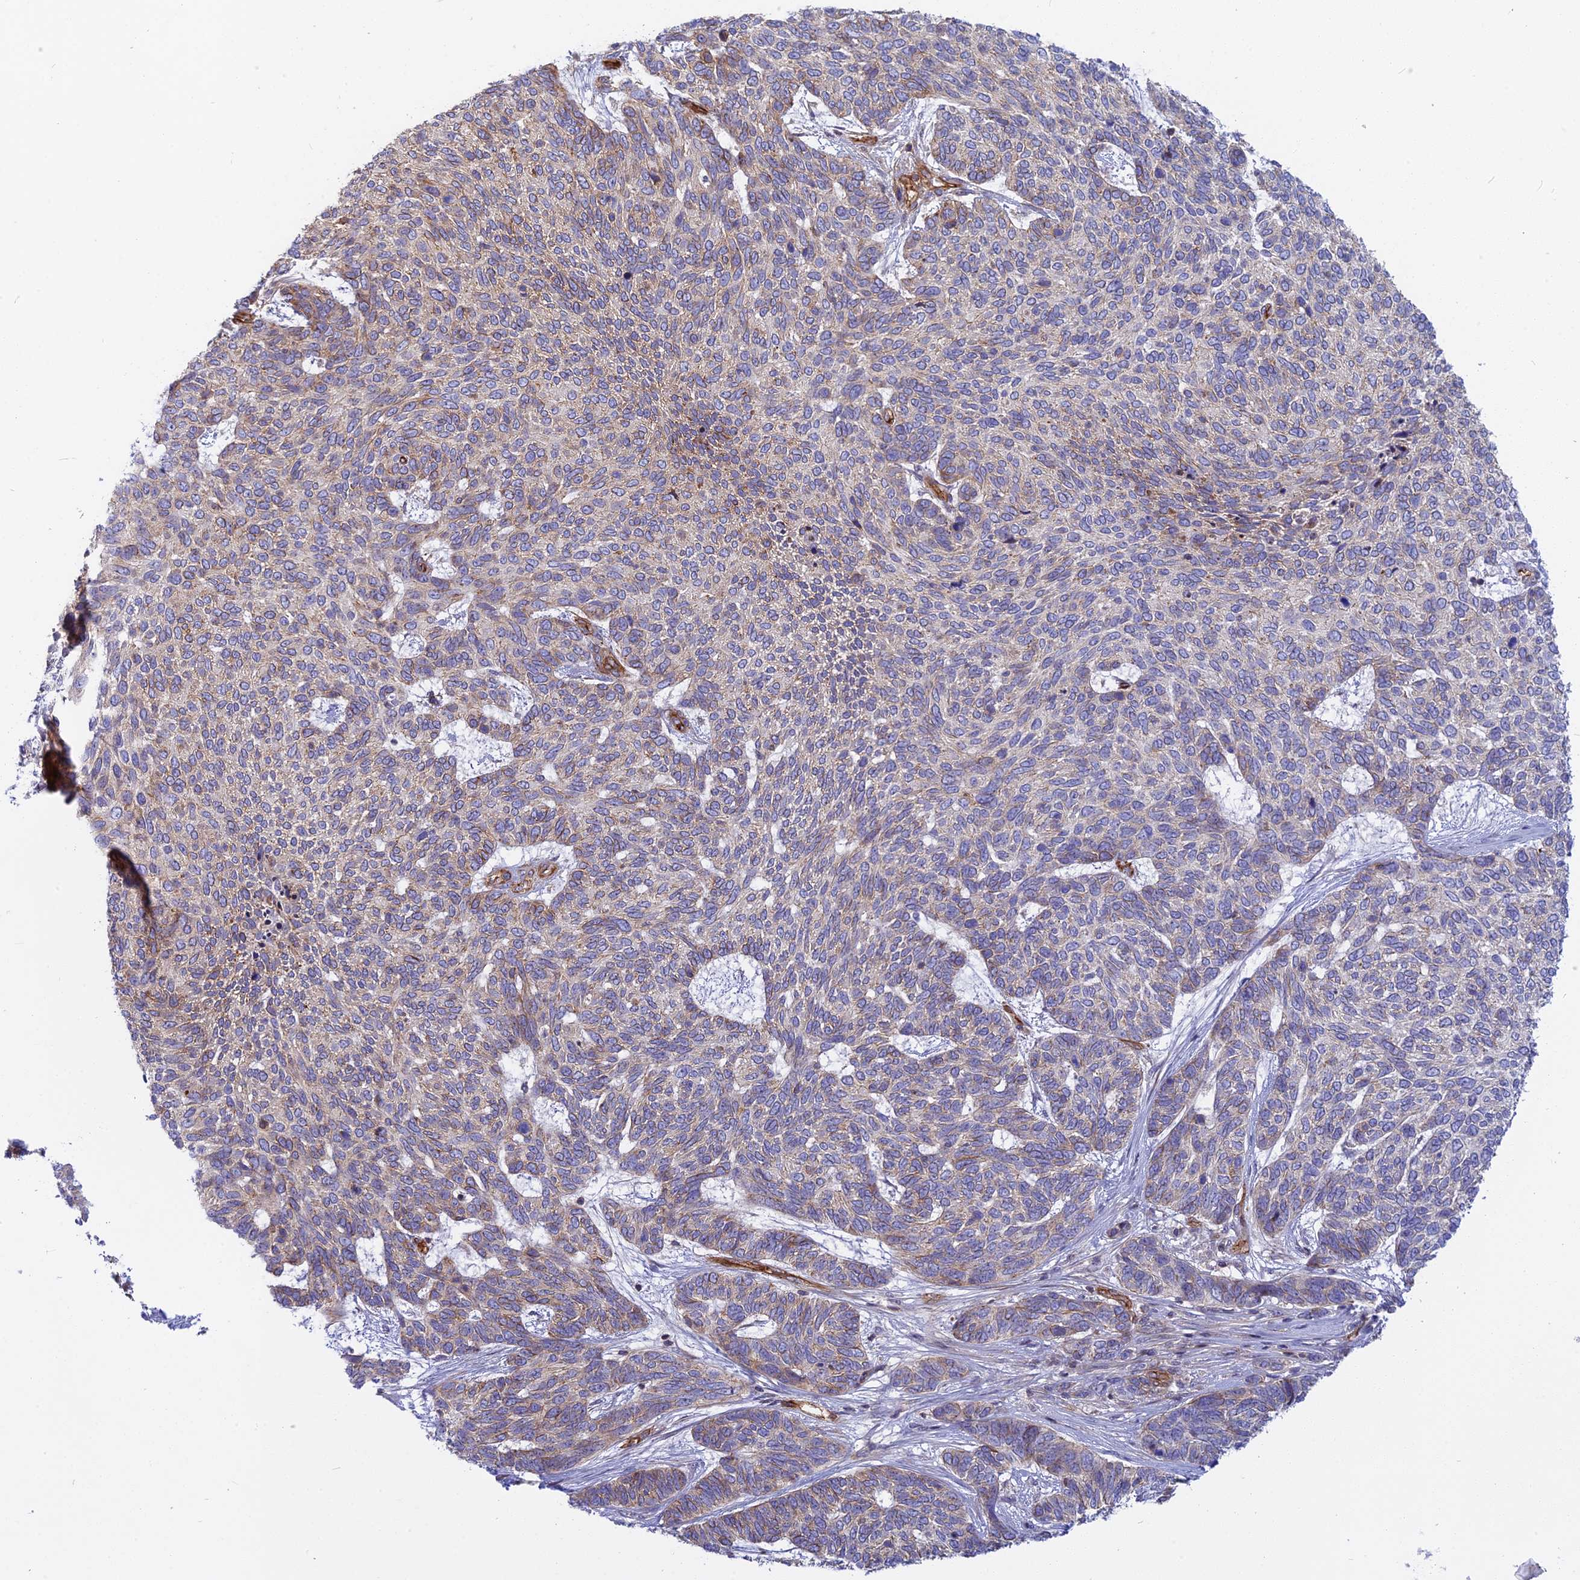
{"staining": {"intensity": "weak", "quantity": "<25%", "location": "cytoplasmic/membranous"}, "tissue": "skin cancer", "cell_type": "Tumor cells", "image_type": "cancer", "snomed": [{"axis": "morphology", "description": "Basal cell carcinoma"}, {"axis": "topography", "description": "Skin"}], "caption": "Immunohistochemistry micrograph of human skin basal cell carcinoma stained for a protein (brown), which exhibits no positivity in tumor cells.", "gene": "CNBD2", "patient": {"sex": "female", "age": 65}}